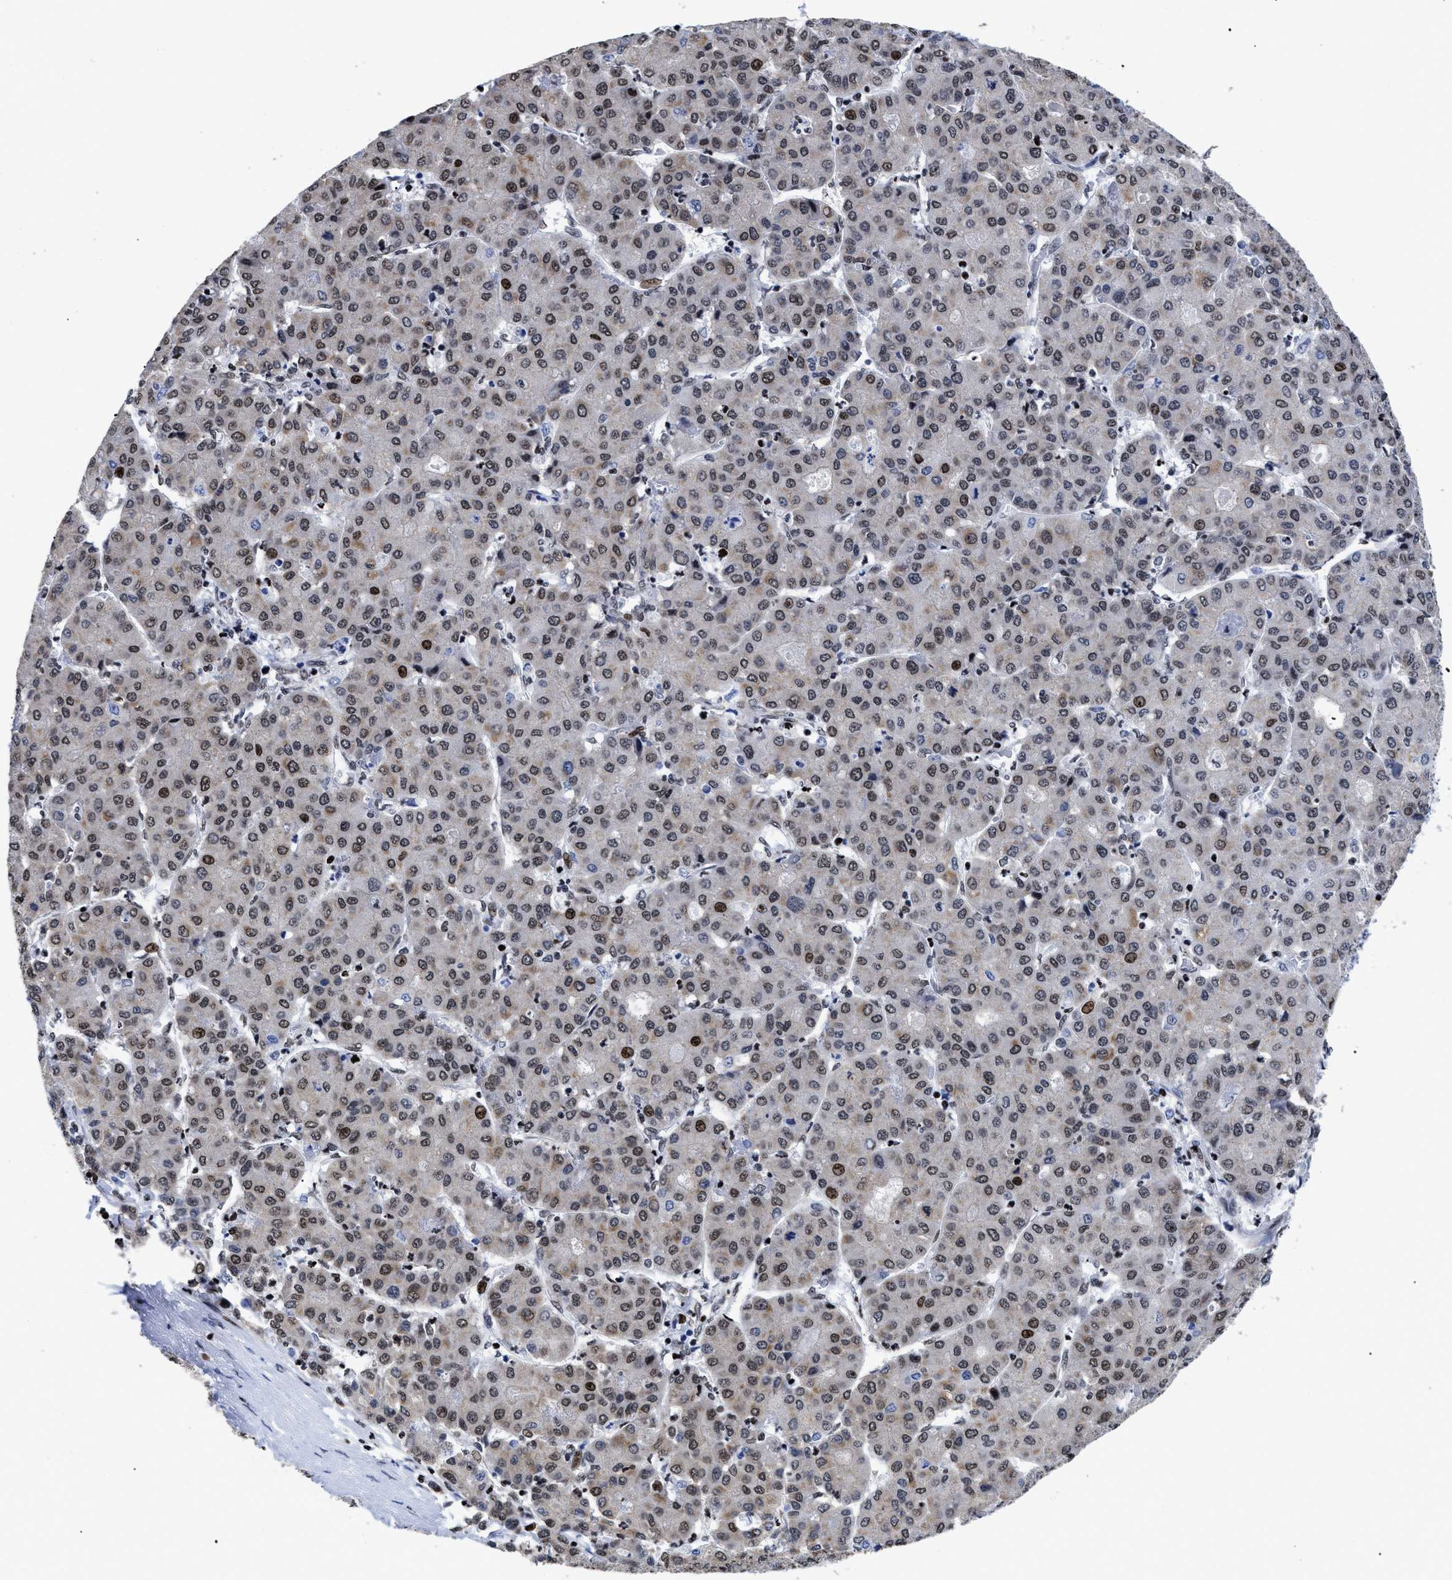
{"staining": {"intensity": "weak", "quantity": "25%-75%", "location": "cytoplasmic/membranous,nuclear"}, "tissue": "liver cancer", "cell_type": "Tumor cells", "image_type": "cancer", "snomed": [{"axis": "morphology", "description": "Carcinoma, Hepatocellular, NOS"}, {"axis": "topography", "description": "Liver"}], "caption": "Immunohistochemistry (IHC) of liver cancer (hepatocellular carcinoma) exhibits low levels of weak cytoplasmic/membranous and nuclear positivity in about 25%-75% of tumor cells.", "gene": "CALHM3", "patient": {"sex": "male", "age": 65}}